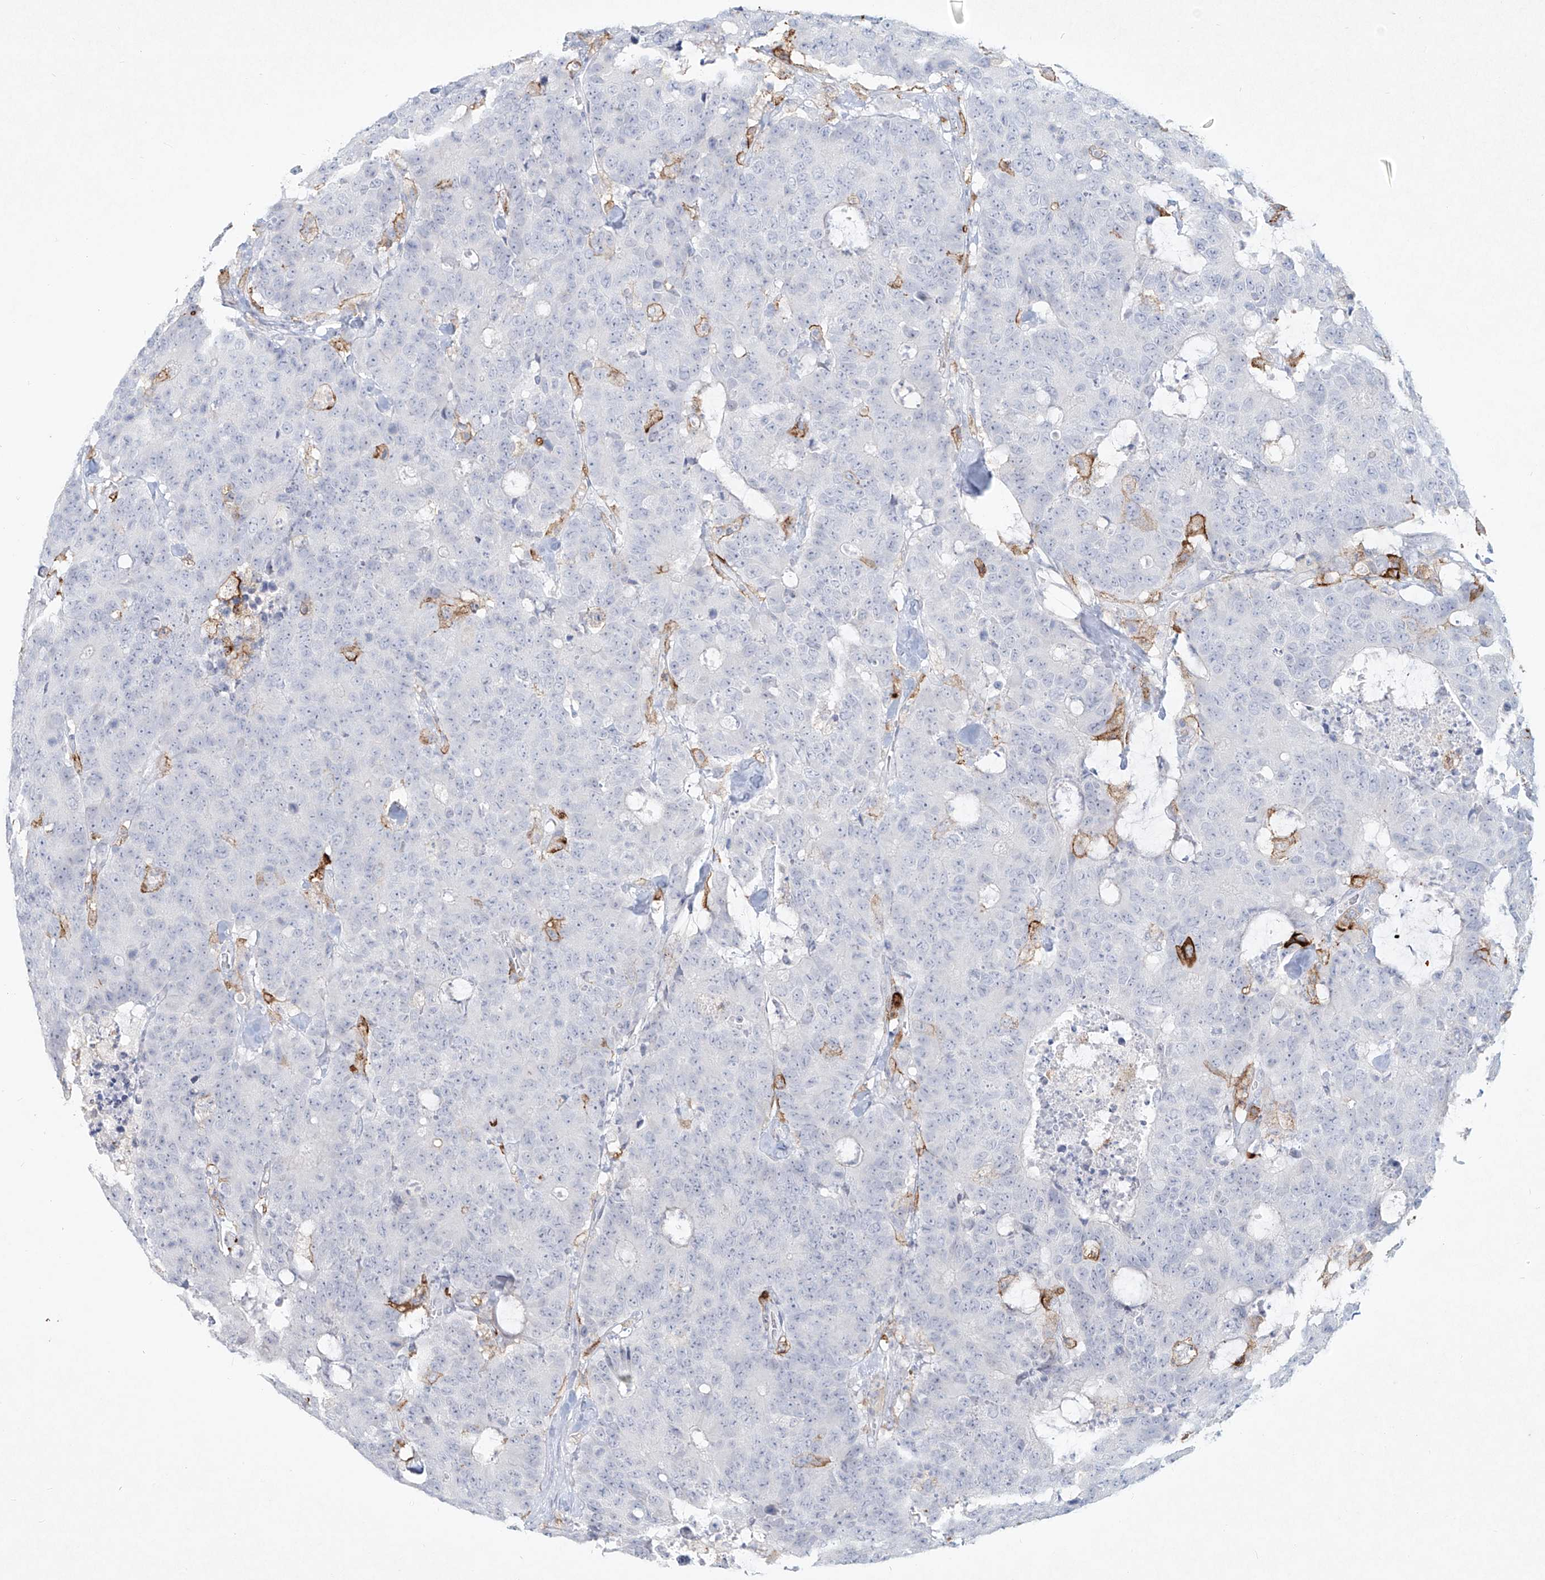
{"staining": {"intensity": "negative", "quantity": "none", "location": "none"}, "tissue": "colorectal cancer", "cell_type": "Tumor cells", "image_type": "cancer", "snomed": [{"axis": "morphology", "description": "Adenocarcinoma, NOS"}, {"axis": "topography", "description": "Colon"}], "caption": "Immunohistochemistry (IHC) of adenocarcinoma (colorectal) shows no positivity in tumor cells.", "gene": "CD209", "patient": {"sex": "female", "age": 86}}